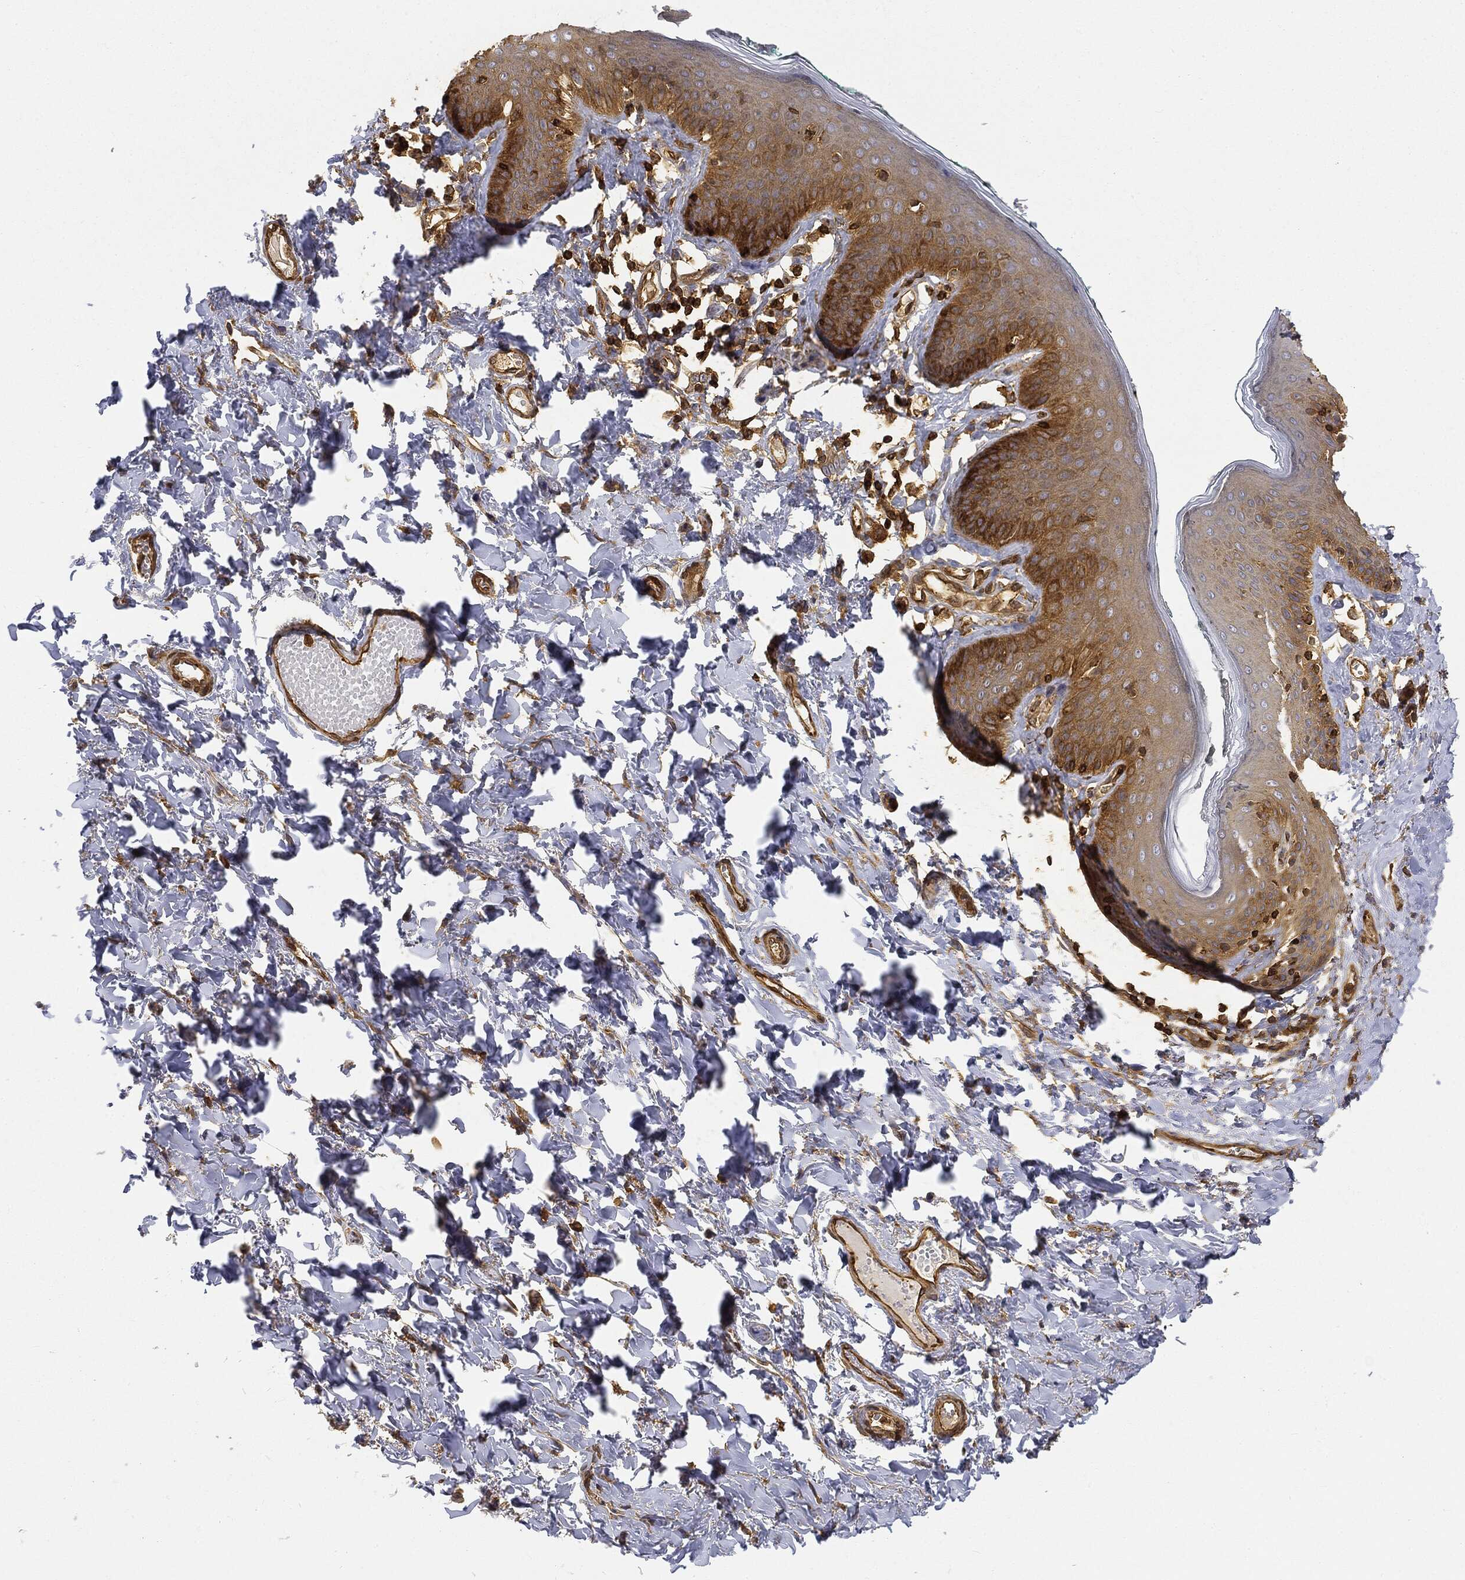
{"staining": {"intensity": "strong", "quantity": "<25%", "location": "cytoplasmic/membranous"}, "tissue": "vagina", "cell_type": "Squamous epithelial cells", "image_type": "normal", "snomed": [{"axis": "morphology", "description": "Normal tissue, NOS"}, {"axis": "topography", "description": "Vagina"}], "caption": "This image exhibits IHC staining of benign vagina, with medium strong cytoplasmic/membranous staining in about <25% of squamous epithelial cells.", "gene": "WDR1", "patient": {"sex": "female", "age": 66}}